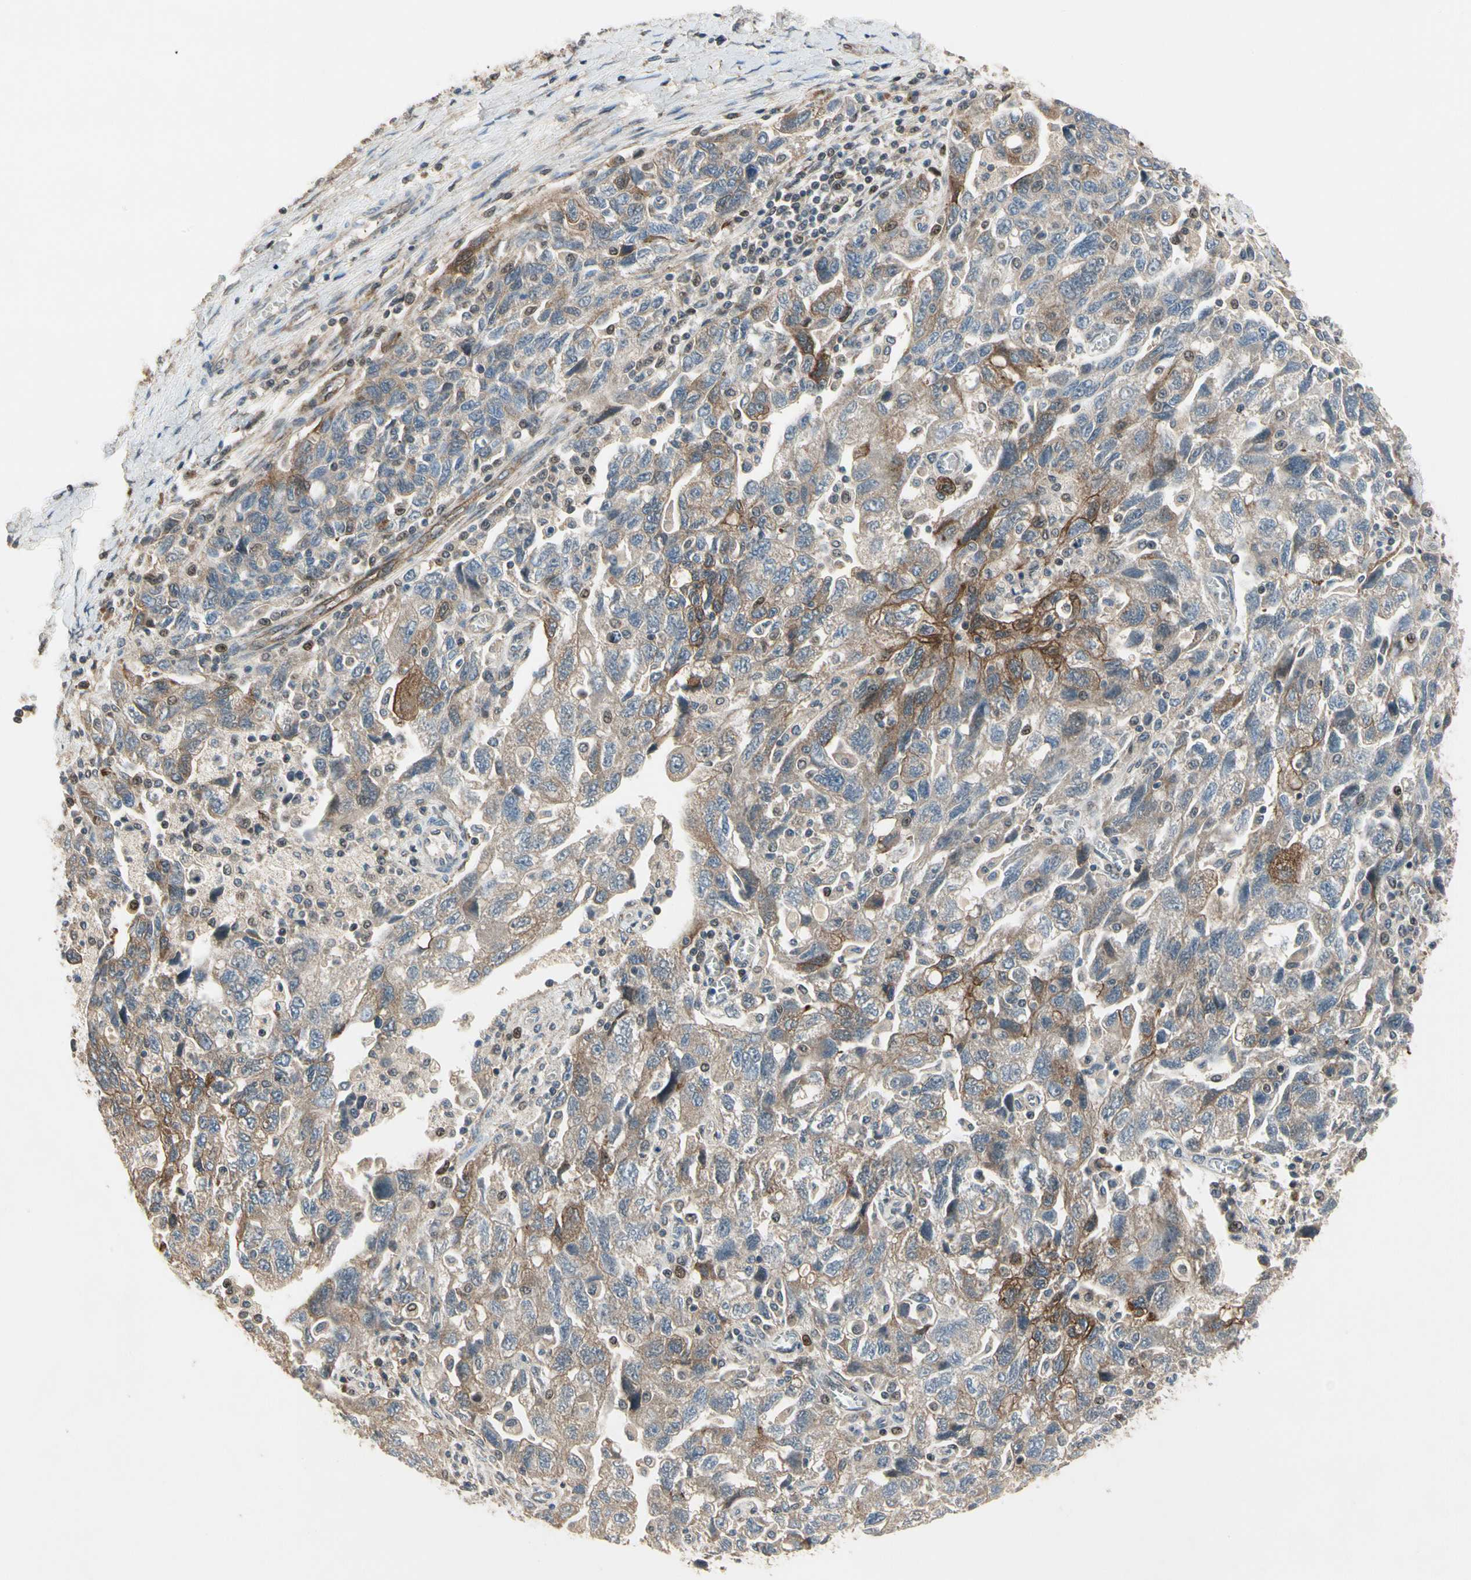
{"staining": {"intensity": "strong", "quantity": "<25%", "location": "cytoplasmic/membranous"}, "tissue": "ovarian cancer", "cell_type": "Tumor cells", "image_type": "cancer", "snomed": [{"axis": "morphology", "description": "Carcinoma, NOS"}, {"axis": "morphology", "description": "Cystadenocarcinoma, serous, NOS"}, {"axis": "topography", "description": "Ovary"}], "caption": "A medium amount of strong cytoplasmic/membranous staining is appreciated in about <25% of tumor cells in ovarian serous cystadenocarcinoma tissue. (brown staining indicates protein expression, while blue staining denotes nuclei).", "gene": "CGREF1", "patient": {"sex": "female", "age": 69}}